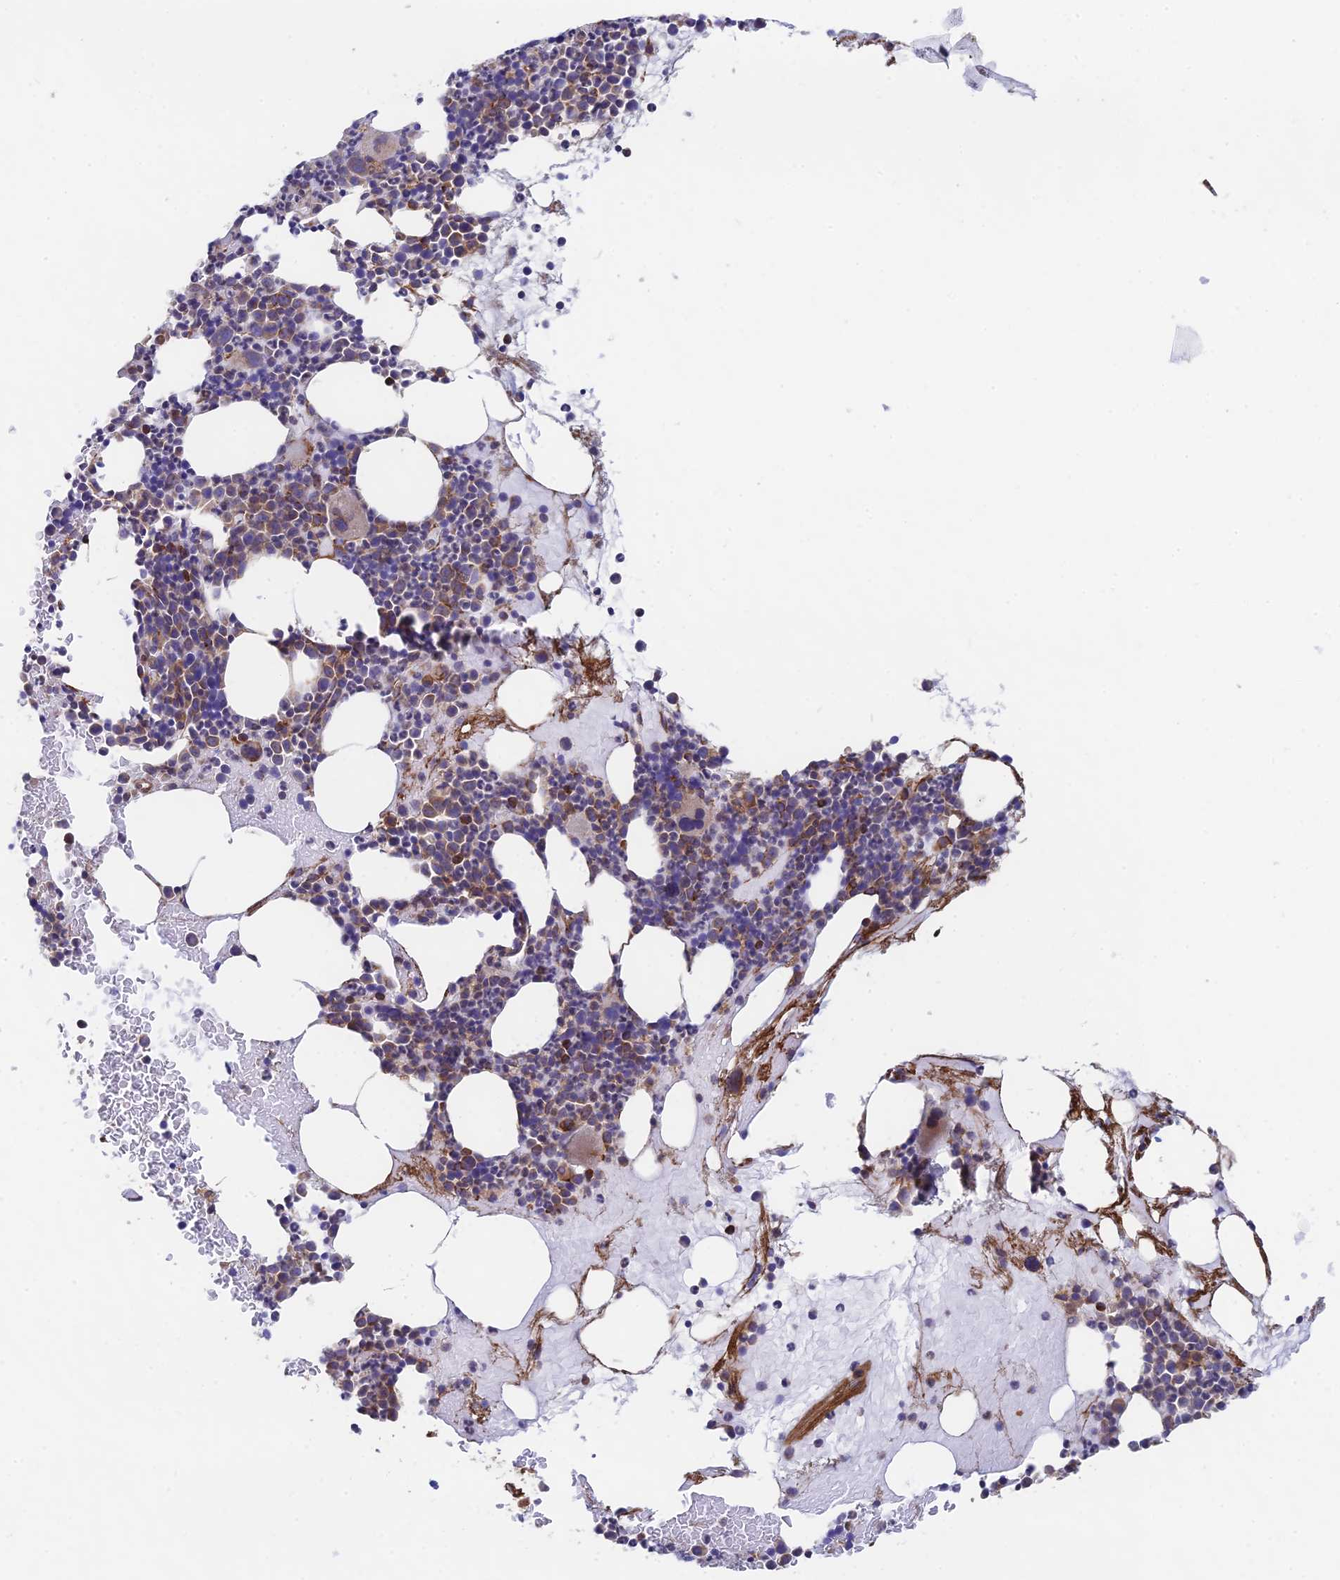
{"staining": {"intensity": "moderate", "quantity": "<25%", "location": "cytoplasmic/membranous"}, "tissue": "bone marrow", "cell_type": "Hematopoietic cells", "image_type": "normal", "snomed": [{"axis": "morphology", "description": "Normal tissue, NOS"}, {"axis": "topography", "description": "Bone marrow"}], "caption": "This histopathology image demonstrates IHC staining of benign human bone marrow, with low moderate cytoplasmic/membranous expression in approximately <25% of hematopoietic cells.", "gene": "CCDC69", "patient": {"sex": "female", "age": 83}}